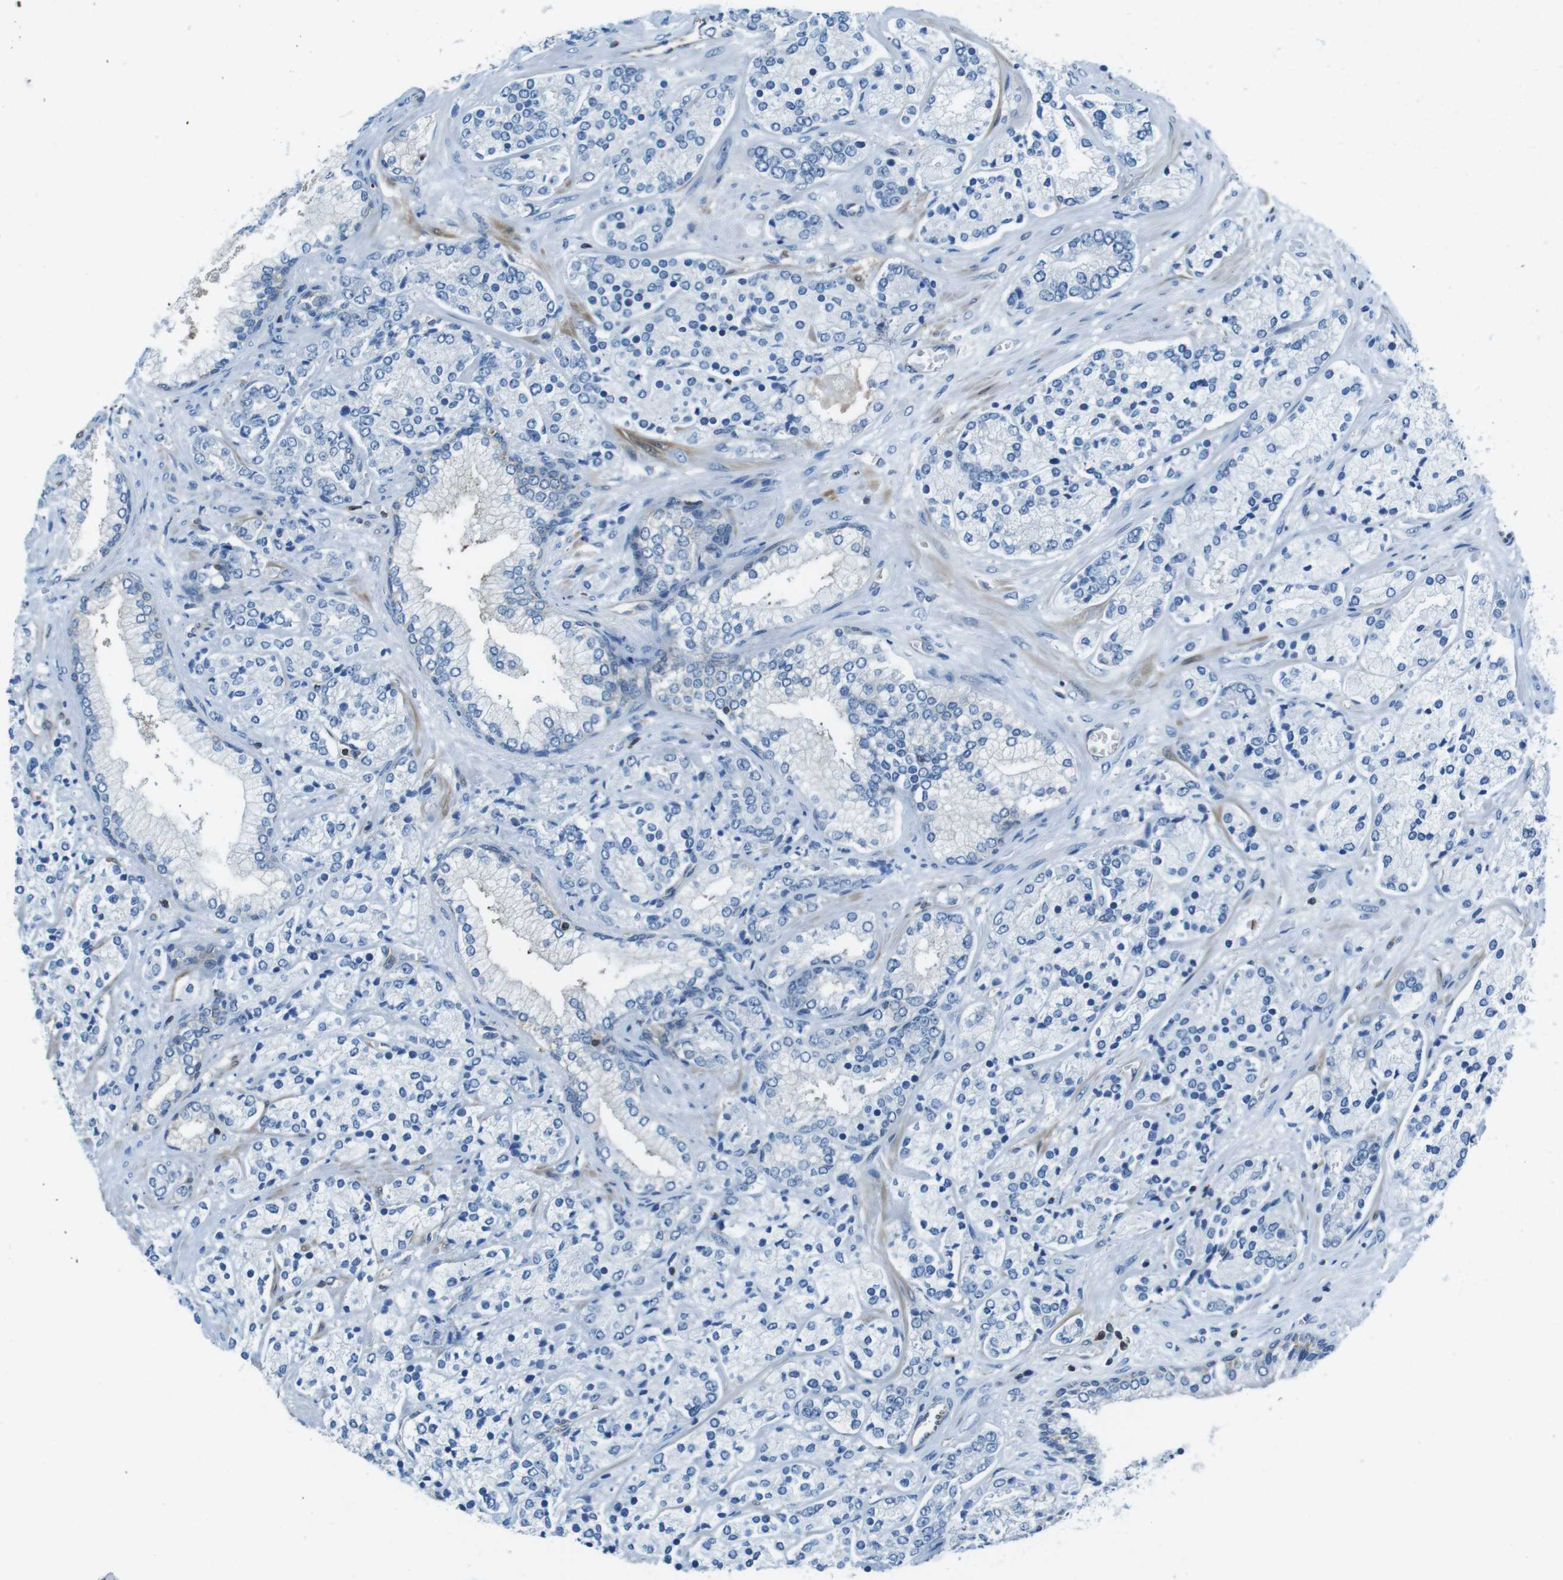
{"staining": {"intensity": "negative", "quantity": "none", "location": "none"}, "tissue": "prostate cancer", "cell_type": "Tumor cells", "image_type": "cancer", "snomed": [{"axis": "morphology", "description": "Adenocarcinoma, High grade"}, {"axis": "topography", "description": "Prostate"}], "caption": "Tumor cells are negative for brown protein staining in prostate cancer. Nuclei are stained in blue.", "gene": "TES", "patient": {"sex": "male", "age": 71}}